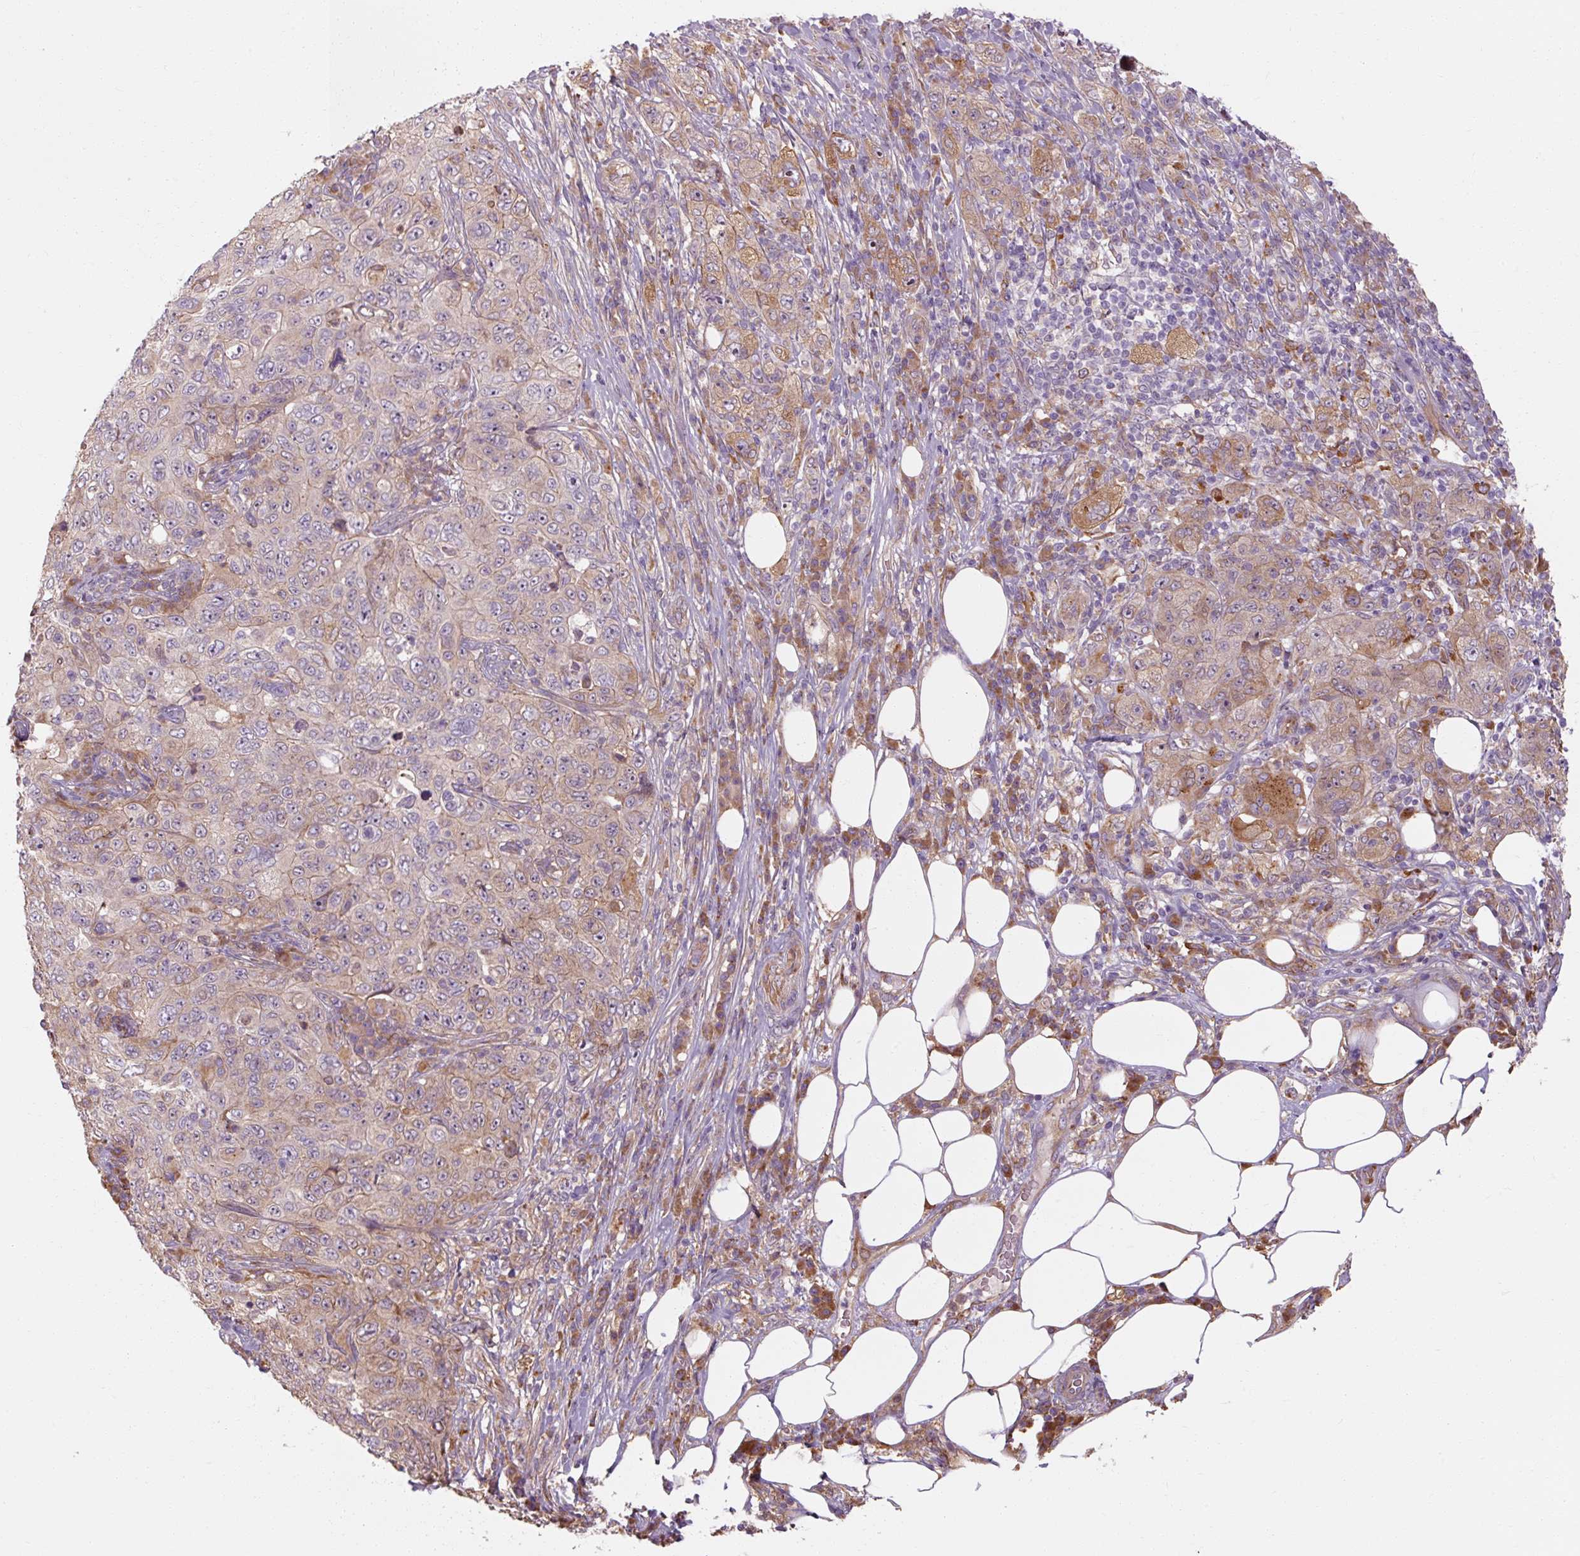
{"staining": {"intensity": "moderate", "quantity": "<25%", "location": "cytoplasmic/membranous"}, "tissue": "pancreatic cancer", "cell_type": "Tumor cells", "image_type": "cancer", "snomed": [{"axis": "morphology", "description": "Adenocarcinoma, NOS"}, {"axis": "topography", "description": "Pancreas"}], "caption": "Pancreatic cancer (adenocarcinoma) stained with DAB immunohistochemistry (IHC) demonstrates low levels of moderate cytoplasmic/membranous staining in about <25% of tumor cells. Using DAB (3,3'-diaminobenzidine) (brown) and hematoxylin (blue) stains, captured at high magnification using brightfield microscopy.", "gene": "TBC1D4", "patient": {"sex": "male", "age": 68}}